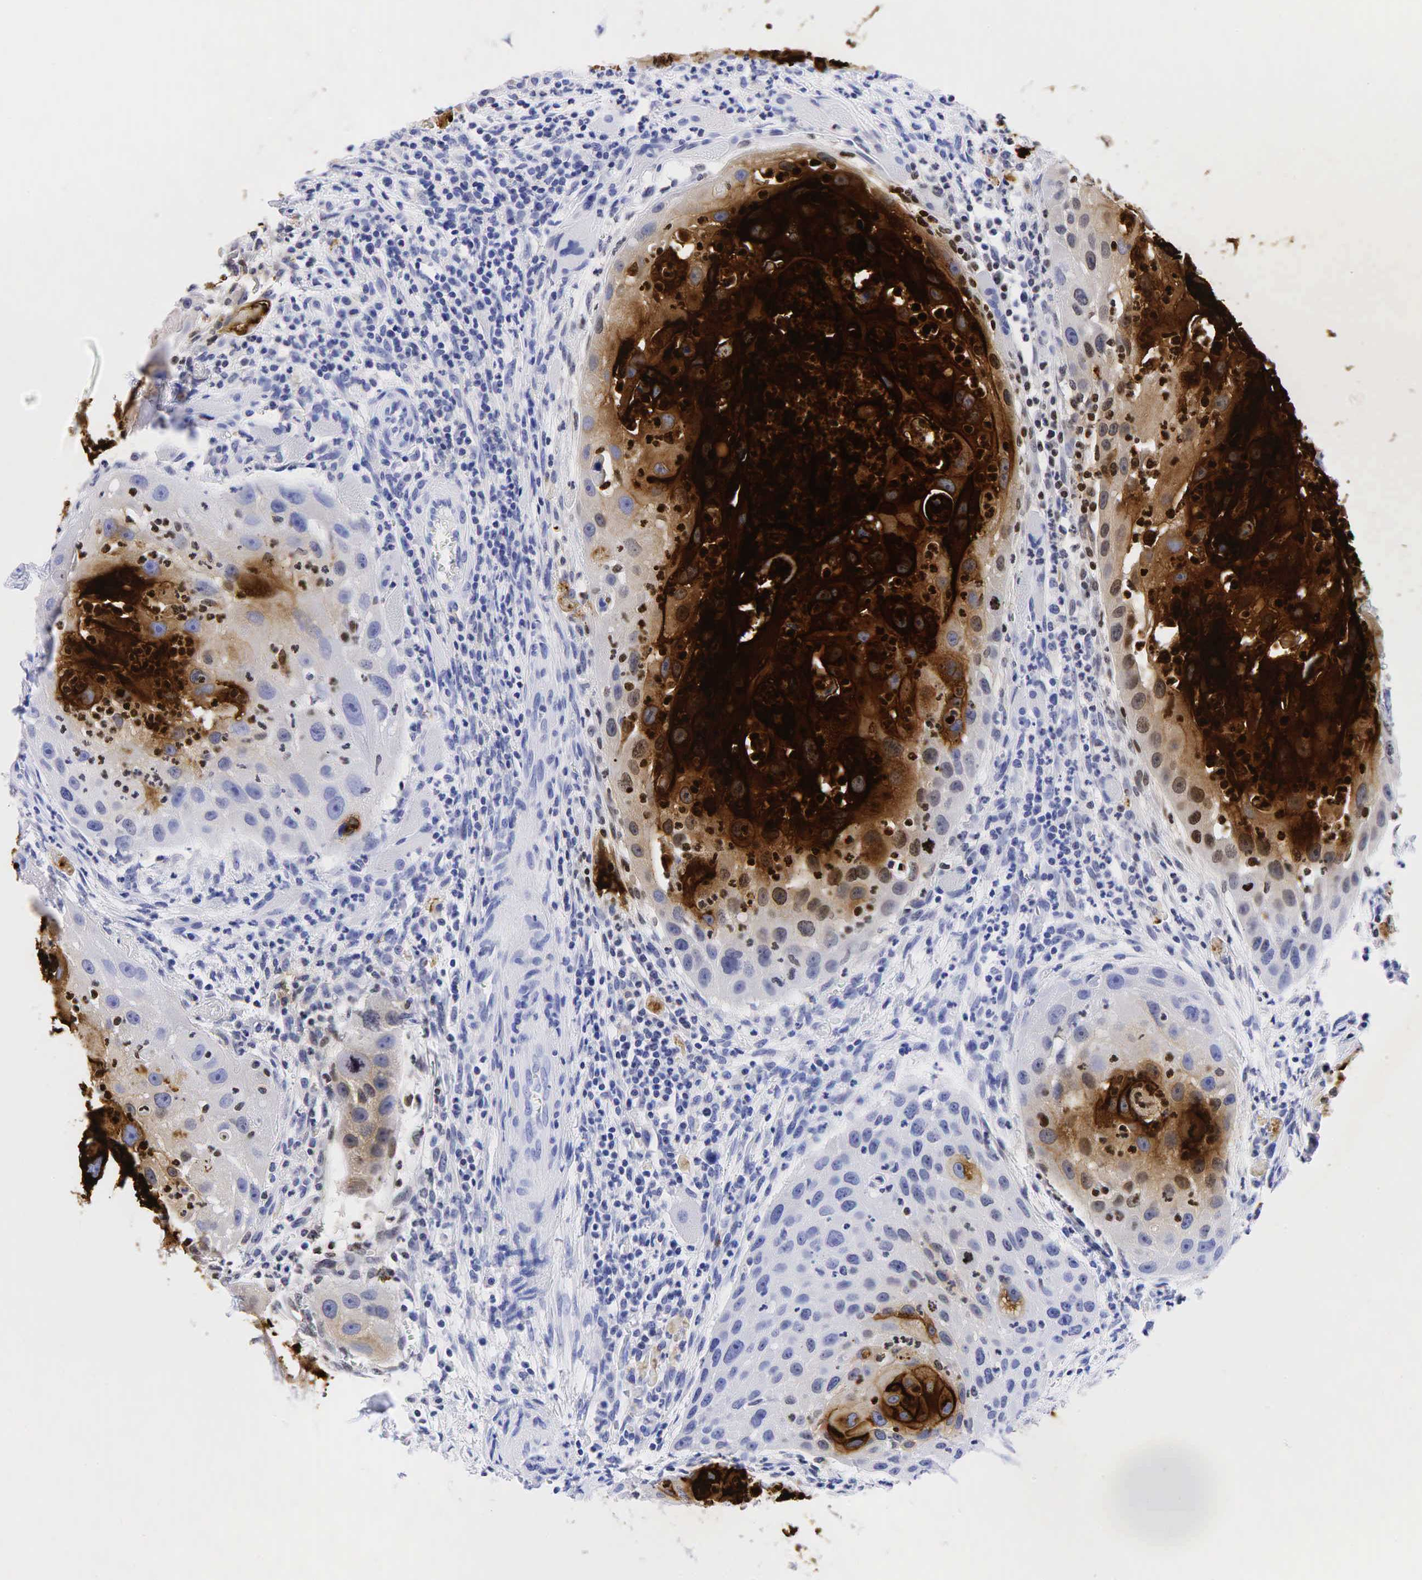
{"staining": {"intensity": "strong", "quantity": "25%-75%", "location": "cytoplasmic/membranous"}, "tissue": "head and neck cancer", "cell_type": "Tumor cells", "image_type": "cancer", "snomed": [{"axis": "morphology", "description": "Squamous cell carcinoma, NOS"}, {"axis": "topography", "description": "Head-Neck"}], "caption": "Squamous cell carcinoma (head and neck) was stained to show a protein in brown. There is high levels of strong cytoplasmic/membranous positivity in about 25%-75% of tumor cells. The staining was performed using DAB (3,3'-diaminobenzidine), with brown indicating positive protein expression. Nuclei are stained blue with hematoxylin.", "gene": "CEACAM5", "patient": {"sex": "male", "age": 64}}